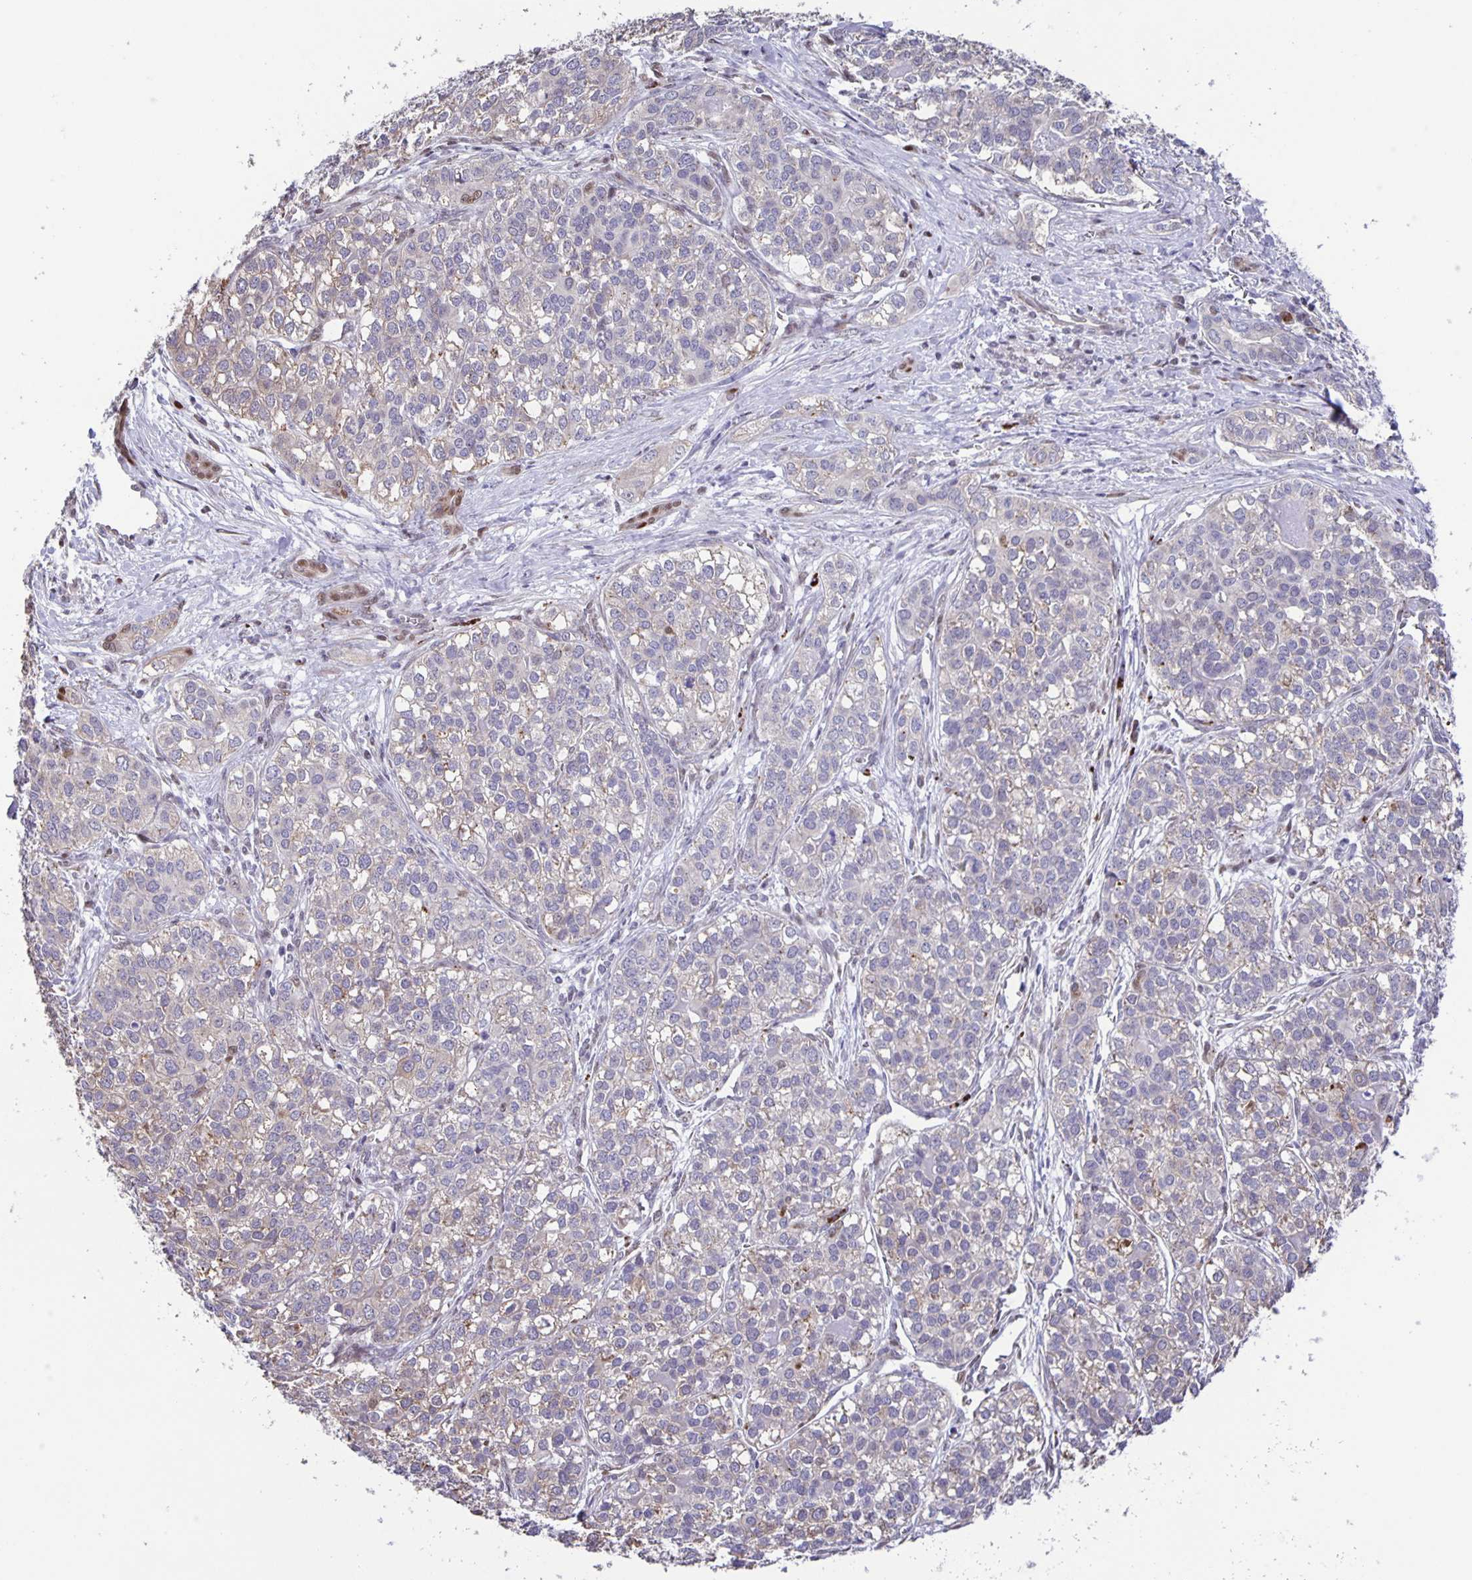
{"staining": {"intensity": "negative", "quantity": "none", "location": "none"}, "tissue": "liver cancer", "cell_type": "Tumor cells", "image_type": "cancer", "snomed": [{"axis": "morphology", "description": "Cholangiocarcinoma"}, {"axis": "topography", "description": "Liver"}], "caption": "Micrograph shows no significant protein staining in tumor cells of liver cancer (cholangiocarcinoma).", "gene": "MAPK12", "patient": {"sex": "male", "age": 56}}